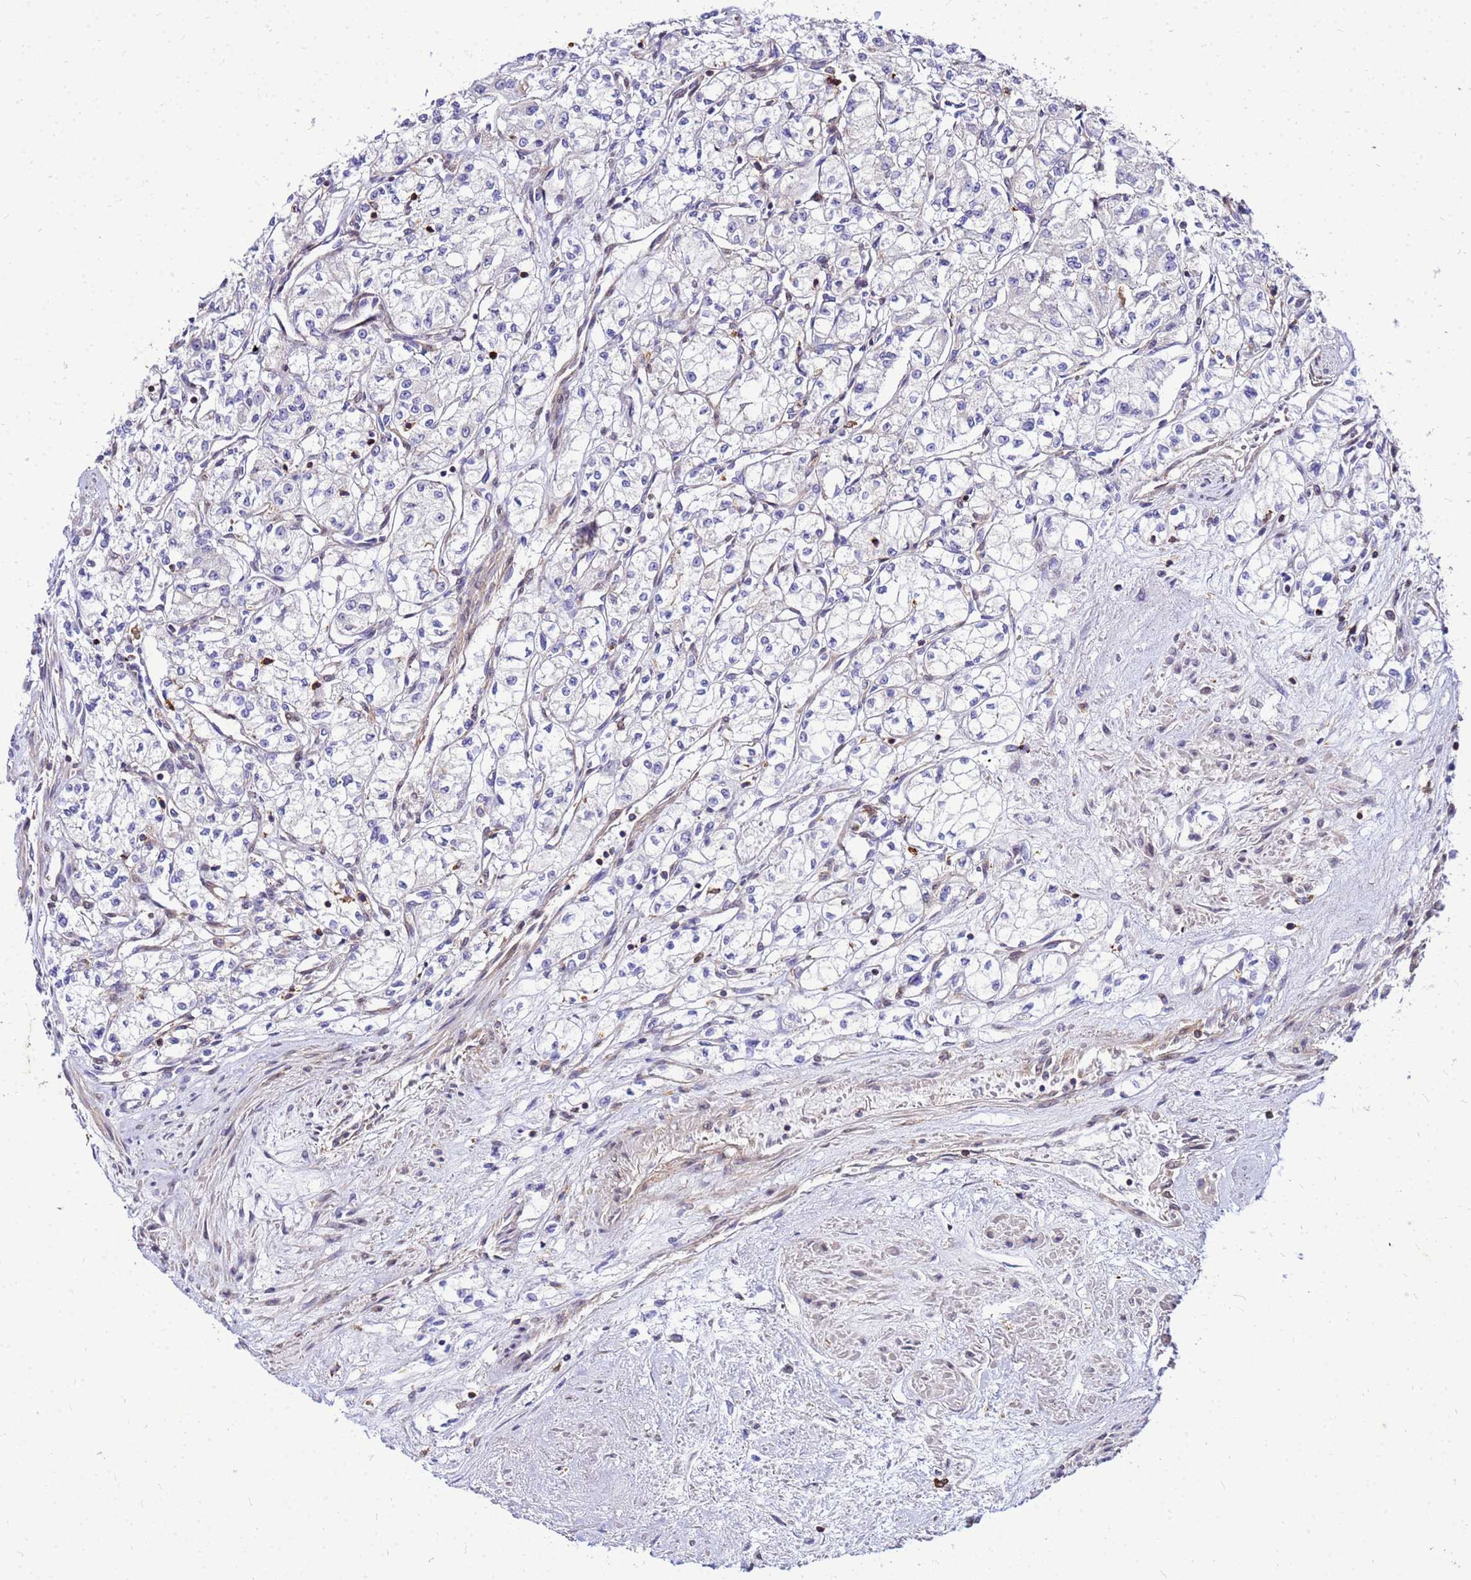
{"staining": {"intensity": "negative", "quantity": "none", "location": "none"}, "tissue": "renal cancer", "cell_type": "Tumor cells", "image_type": "cancer", "snomed": [{"axis": "morphology", "description": "Adenocarcinoma, NOS"}, {"axis": "topography", "description": "Kidney"}], "caption": "An IHC photomicrograph of adenocarcinoma (renal) is shown. There is no staining in tumor cells of adenocarcinoma (renal).", "gene": "DBNDD2", "patient": {"sex": "male", "age": 59}}